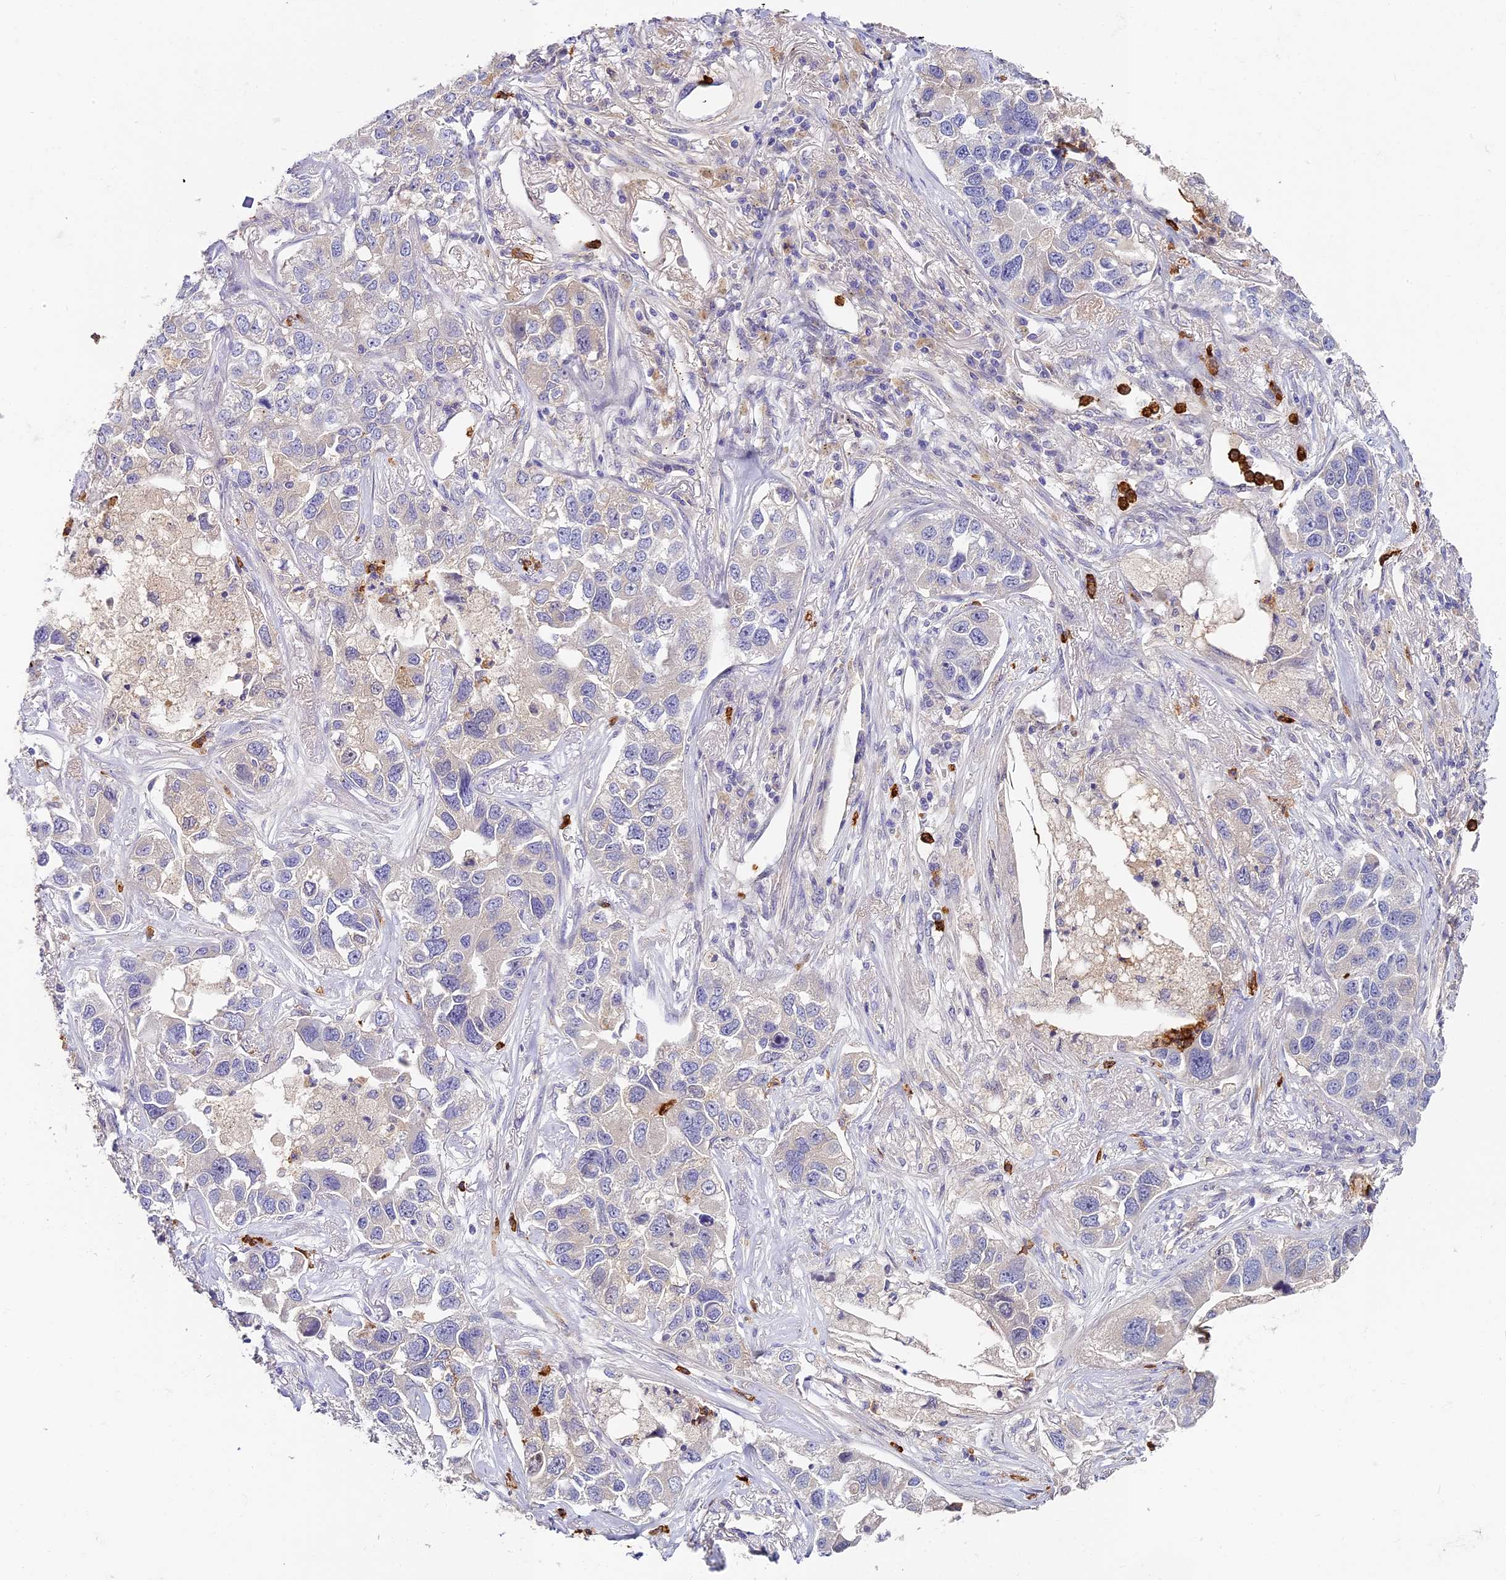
{"staining": {"intensity": "weak", "quantity": "<25%", "location": "cytoplasmic/membranous"}, "tissue": "lung cancer", "cell_type": "Tumor cells", "image_type": "cancer", "snomed": [{"axis": "morphology", "description": "Adenocarcinoma, NOS"}, {"axis": "topography", "description": "Lung"}], "caption": "High magnification brightfield microscopy of lung cancer (adenocarcinoma) stained with DAB (3,3'-diaminobenzidine) (brown) and counterstained with hematoxylin (blue): tumor cells show no significant staining.", "gene": "ADGRD1", "patient": {"sex": "male", "age": 49}}